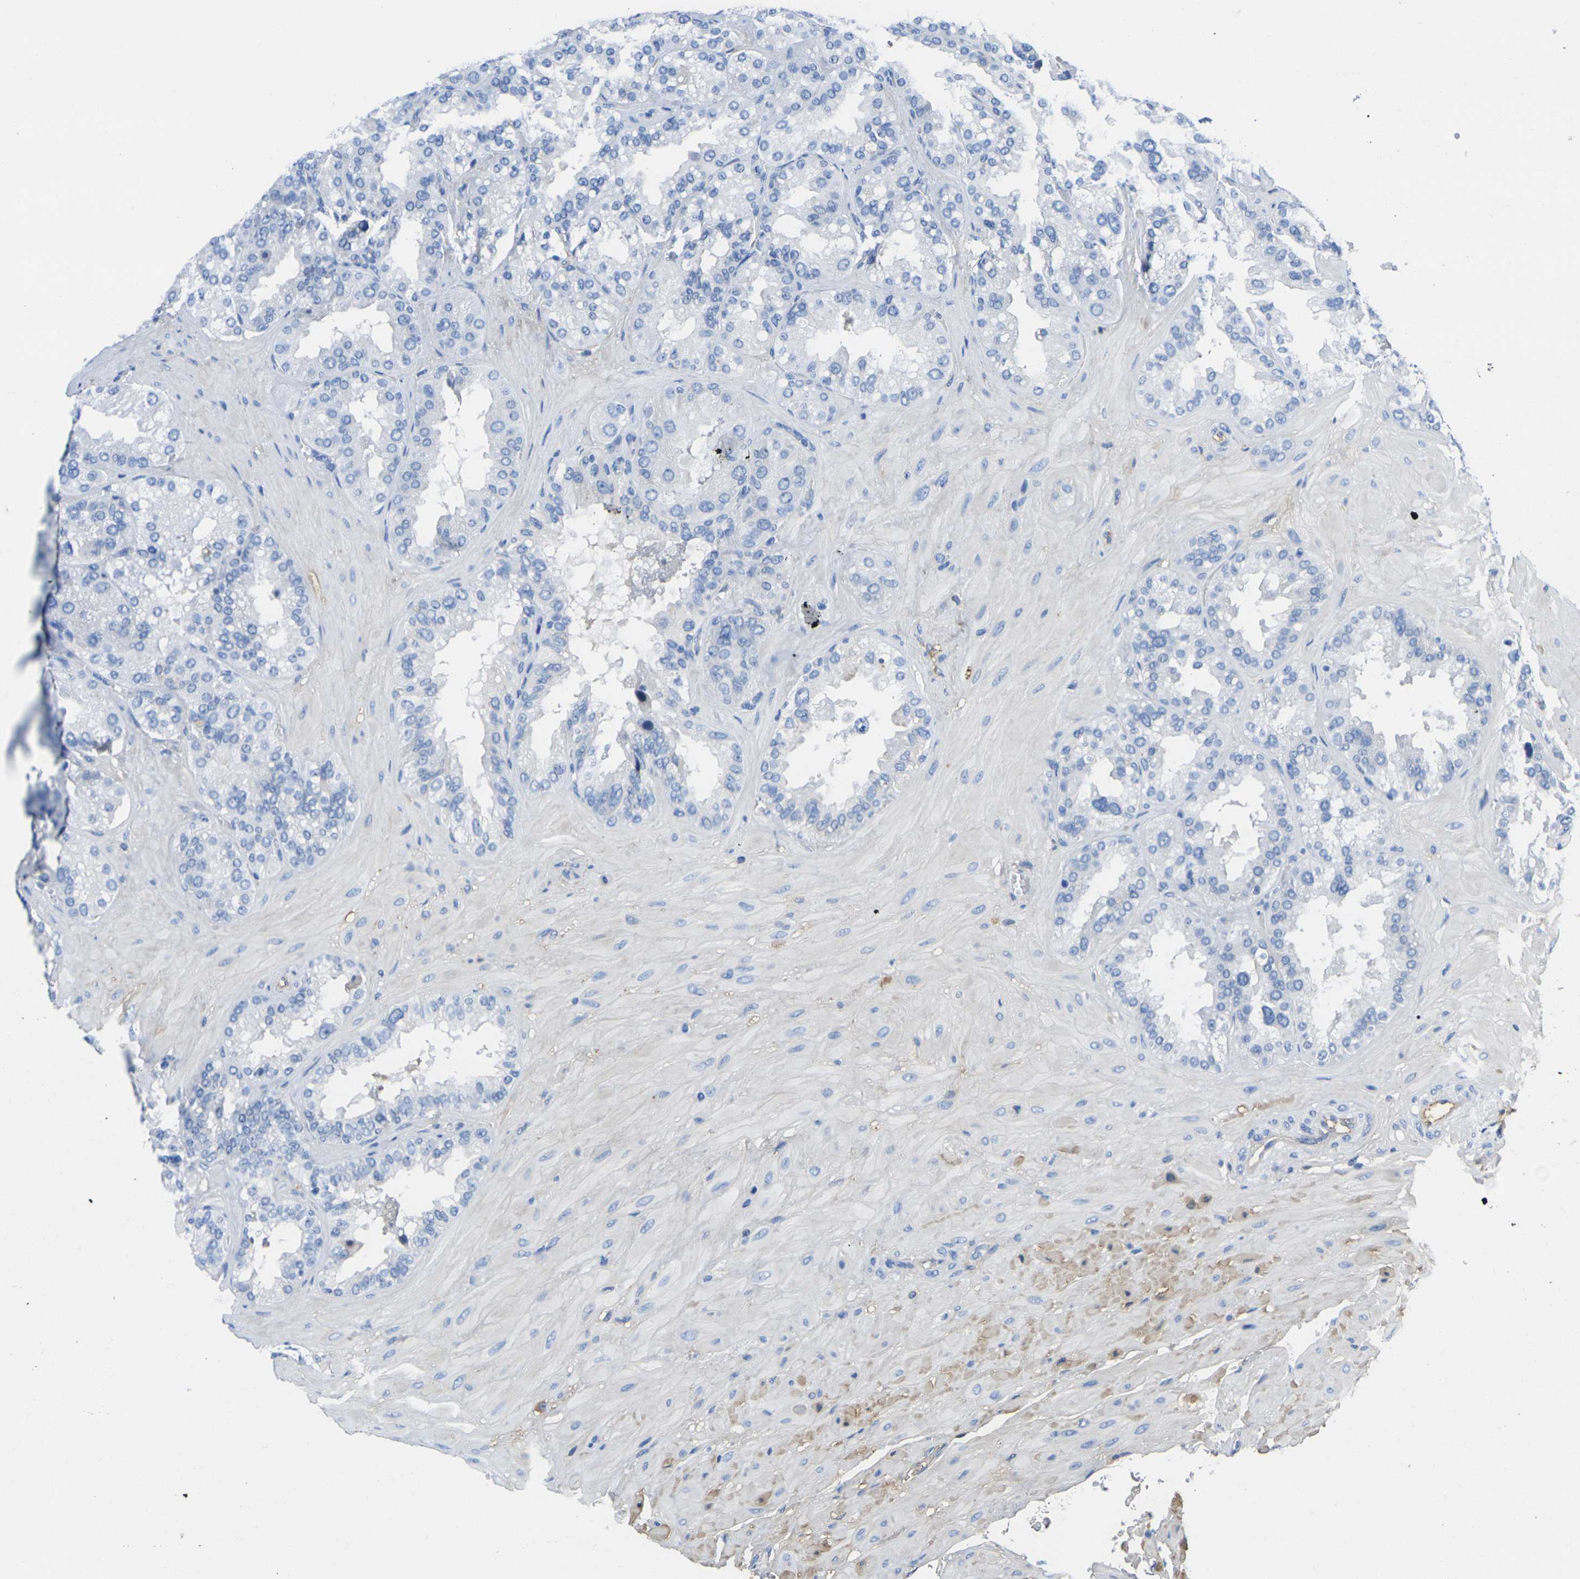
{"staining": {"intensity": "moderate", "quantity": "<25%", "location": "cytoplasmic/membranous"}, "tissue": "seminal vesicle", "cell_type": "Glandular cells", "image_type": "normal", "snomed": [{"axis": "morphology", "description": "Normal tissue, NOS"}, {"axis": "topography", "description": "Prostate"}, {"axis": "topography", "description": "Seminal veicle"}], "caption": "Seminal vesicle stained with immunohistochemistry reveals moderate cytoplasmic/membranous expression in about <25% of glandular cells. Using DAB (brown) and hematoxylin (blue) stains, captured at high magnification using brightfield microscopy.", "gene": "GREM2", "patient": {"sex": "male", "age": 51}}